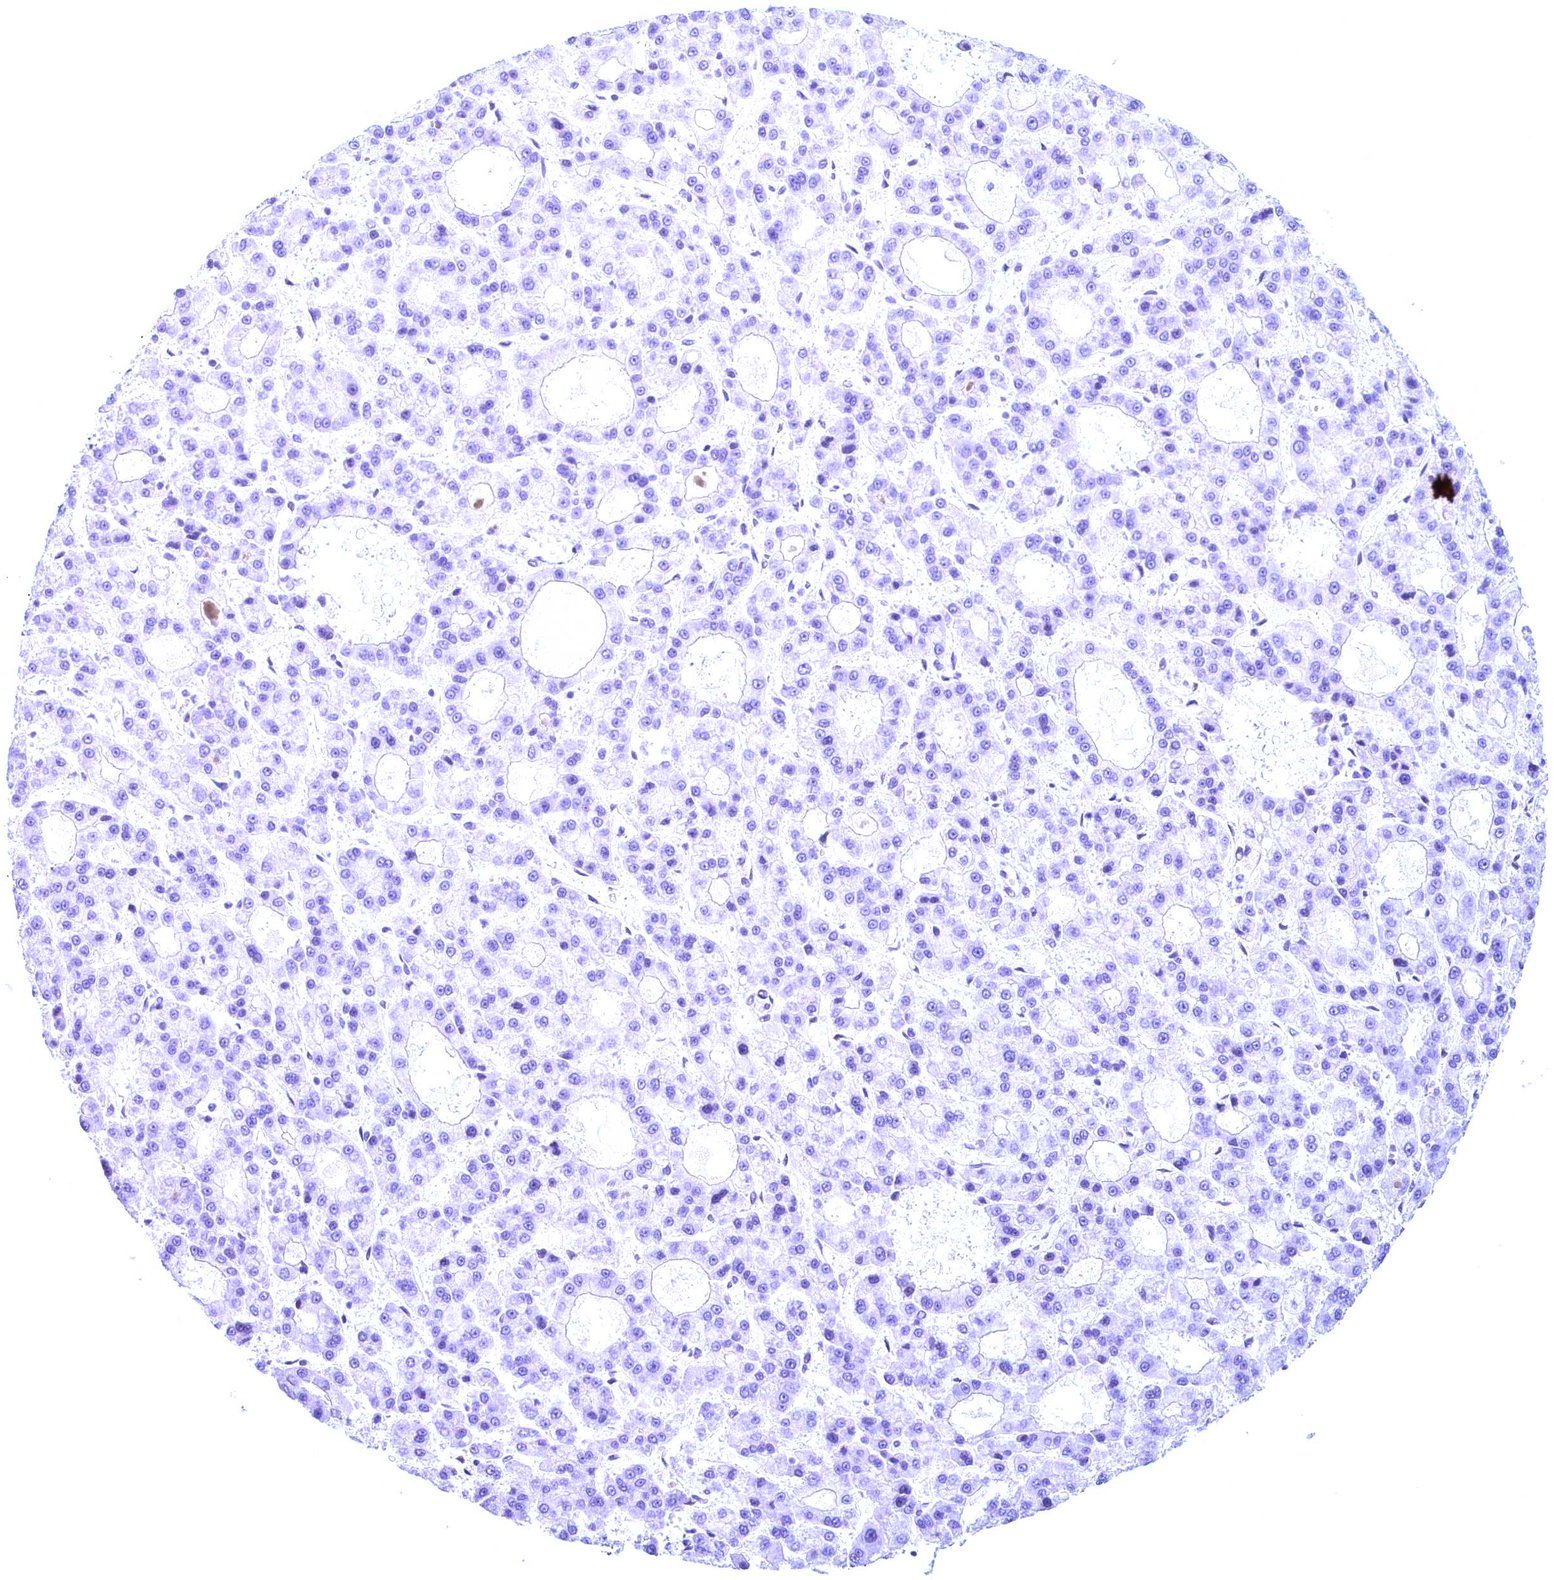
{"staining": {"intensity": "negative", "quantity": "none", "location": "none"}, "tissue": "liver cancer", "cell_type": "Tumor cells", "image_type": "cancer", "snomed": [{"axis": "morphology", "description": "Carcinoma, Hepatocellular, NOS"}, {"axis": "topography", "description": "Liver"}], "caption": "A photomicrograph of human liver hepatocellular carcinoma is negative for staining in tumor cells.", "gene": "GPSM1", "patient": {"sex": "male", "age": 70}}